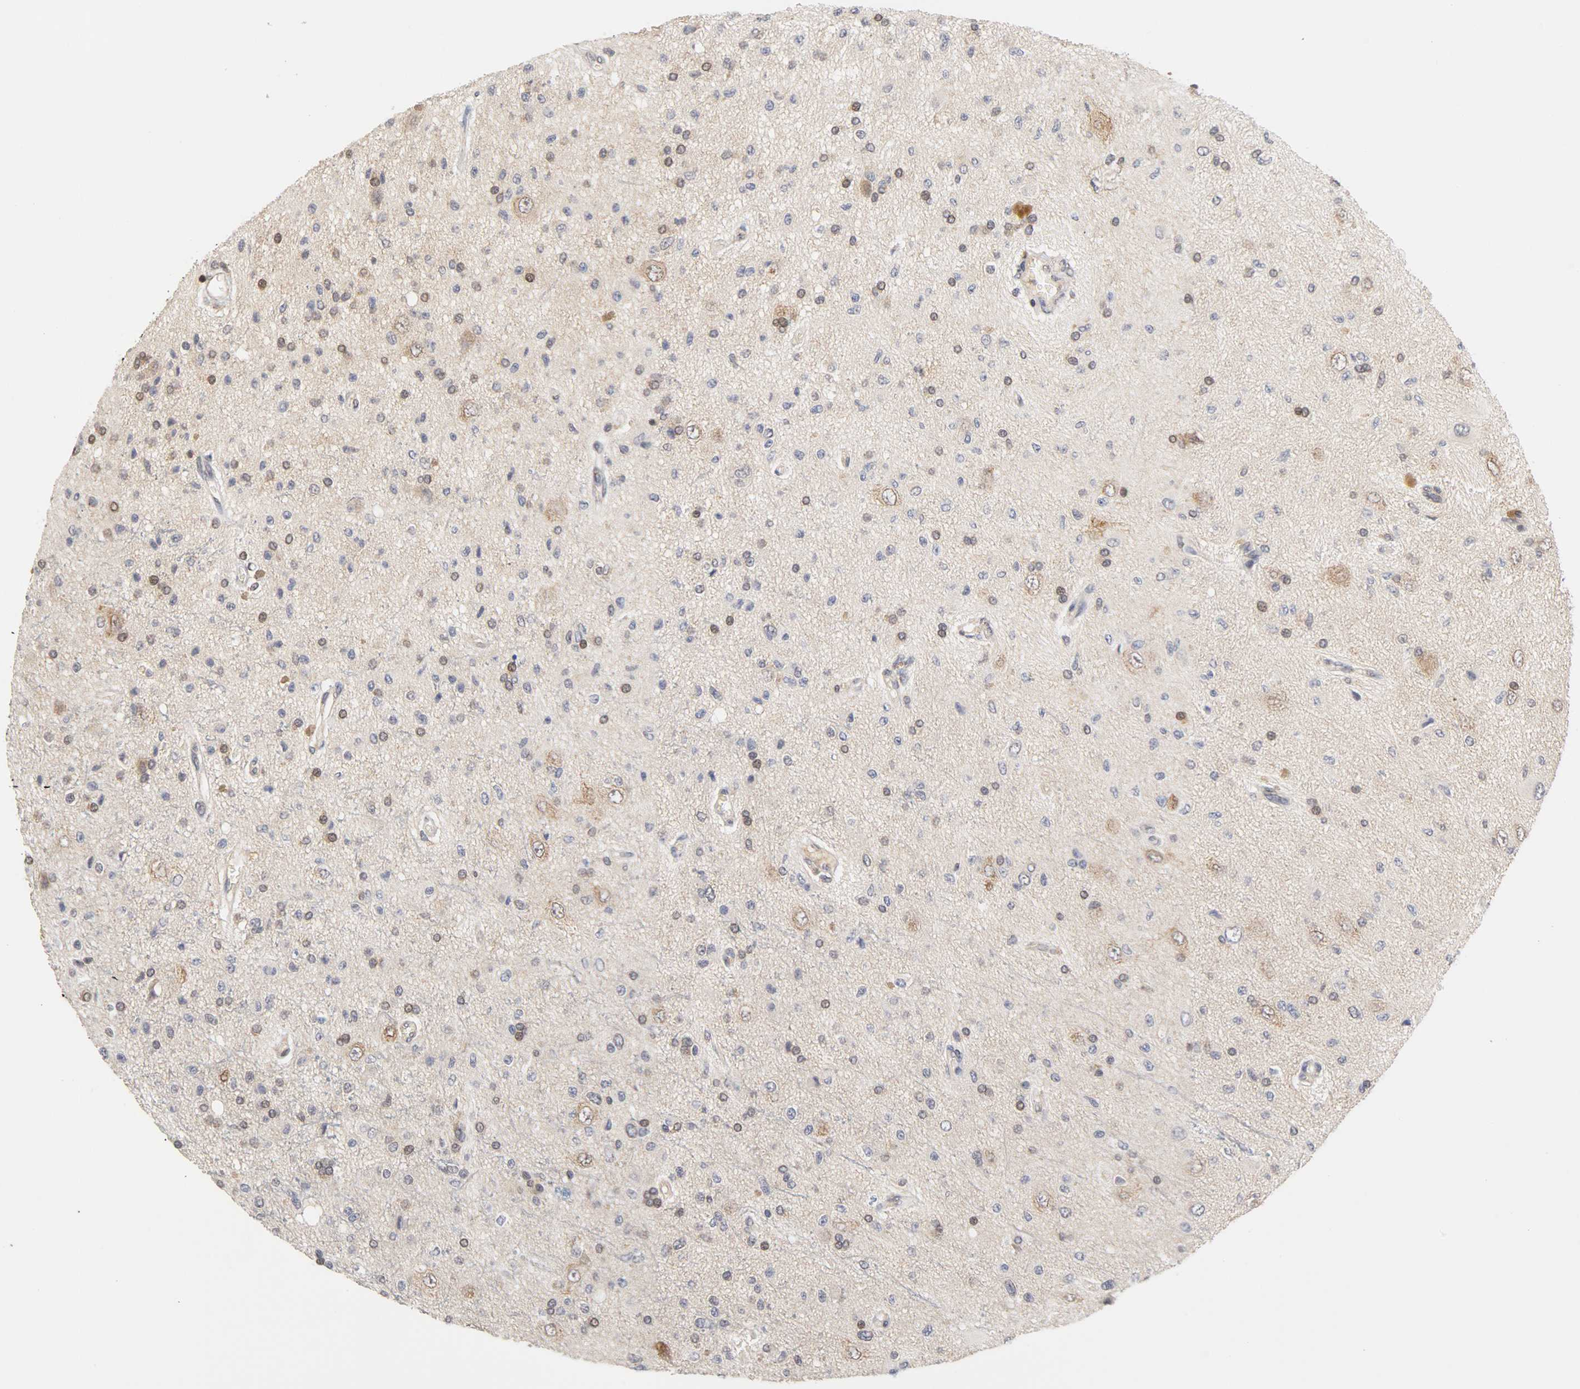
{"staining": {"intensity": "moderate", "quantity": "25%-75%", "location": "cytoplasmic/membranous,nuclear"}, "tissue": "glioma", "cell_type": "Tumor cells", "image_type": "cancer", "snomed": [{"axis": "morphology", "description": "Glioma, malignant, High grade"}, {"axis": "topography", "description": "Brain"}], "caption": "Protein expression analysis of high-grade glioma (malignant) shows moderate cytoplasmic/membranous and nuclear staining in about 25%-75% of tumor cells.", "gene": "UBE2M", "patient": {"sex": "male", "age": 47}}